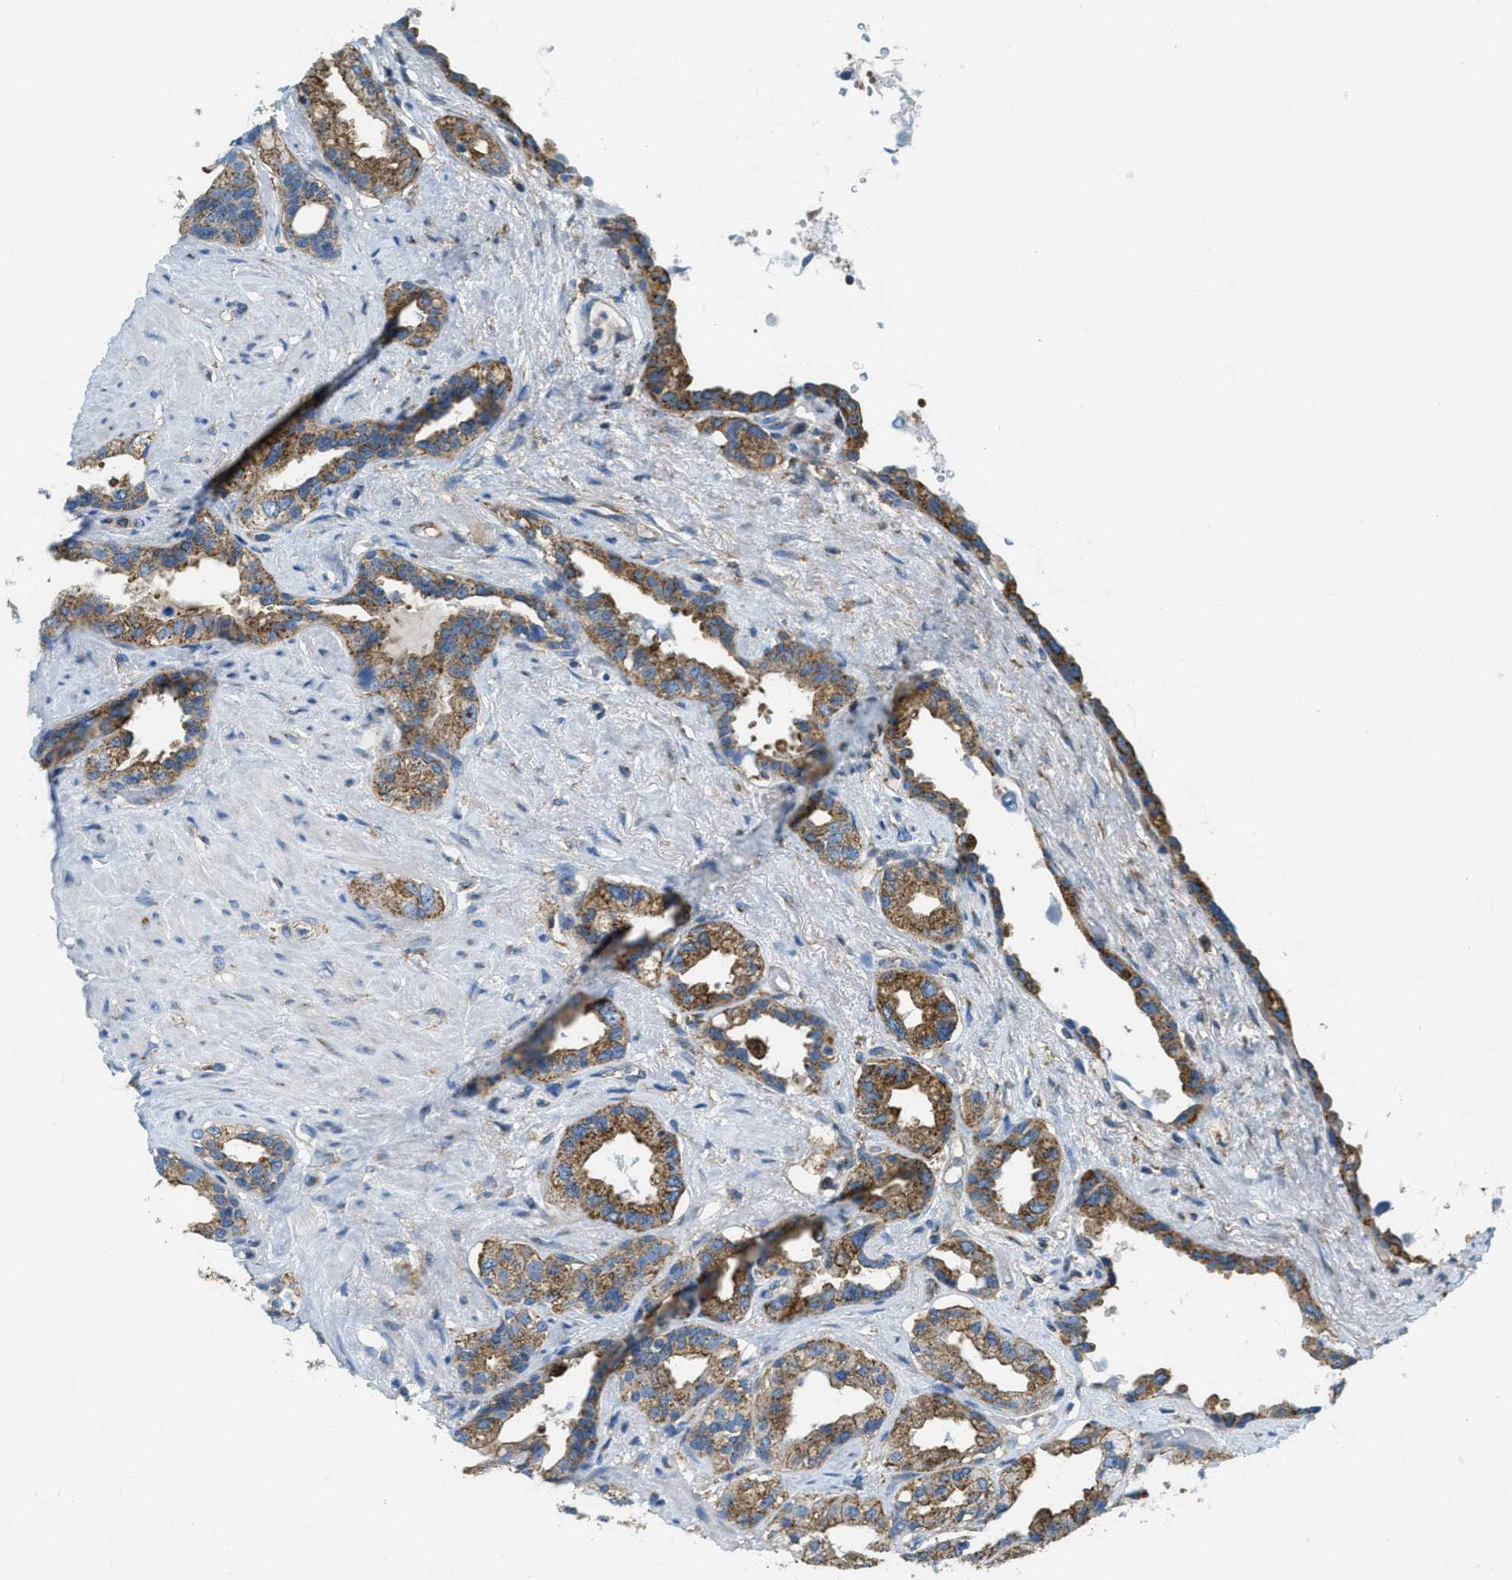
{"staining": {"intensity": "moderate", "quantity": ">75%", "location": "cytoplasmic/membranous"}, "tissue": "seminal vesicle", "cell_type": "Glandular cells", "image_type": "normal", "snomed": [{"axis": "morphology", "description": "Normal tissue, NOS"}, {"axis": "topography", "description": "Seminal veicle"}], "caption": "Normal seminal vesicle reveals moderate cytoplasmic/membranous positivity in approximately >75% of glandular cells.", "gene": "AP2B1", "patient": {"sex": "male", "age": 61}}